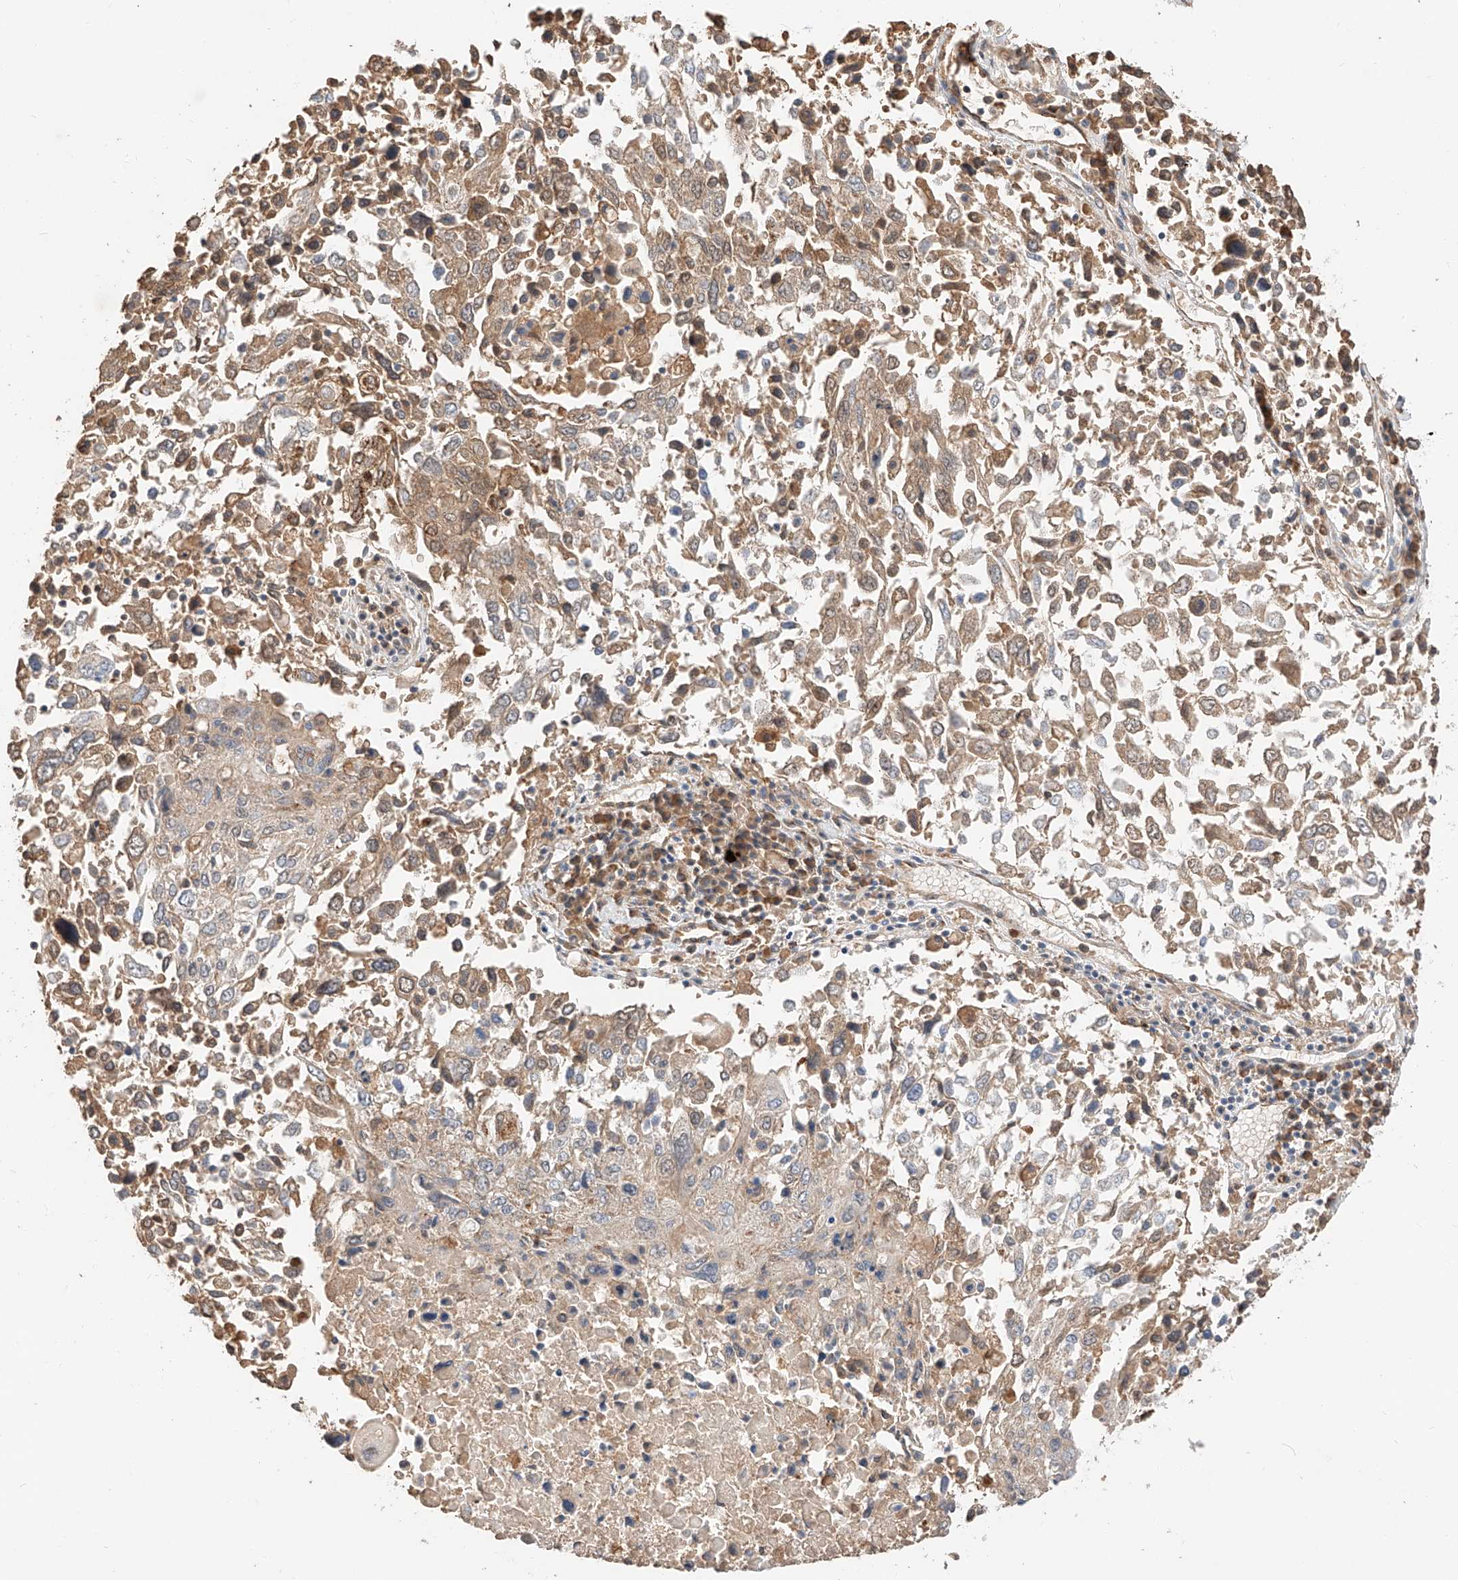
{"staining": {"intensity": "weak", "quantity": "25%-75%", "location": "cytoplasmic/membranous"}, "tissue": "lung cancer", "cell_type": "Tumor cells", "image_type": "cancer", "snomed": [{"axis": "morphology", "description": "Squamous cell carcinoma, NOS"}, {"axis": "topography", "description": "Lung"}], "caption": "Protein expression by immunohistochemistry shows weak cytoplasmic/membranous staining in about 25%-75% of tumor cells in squamous cell carcinoma (lung).", "gene": "SUSD6", "patient": {"sex": "male", "age": 65}}